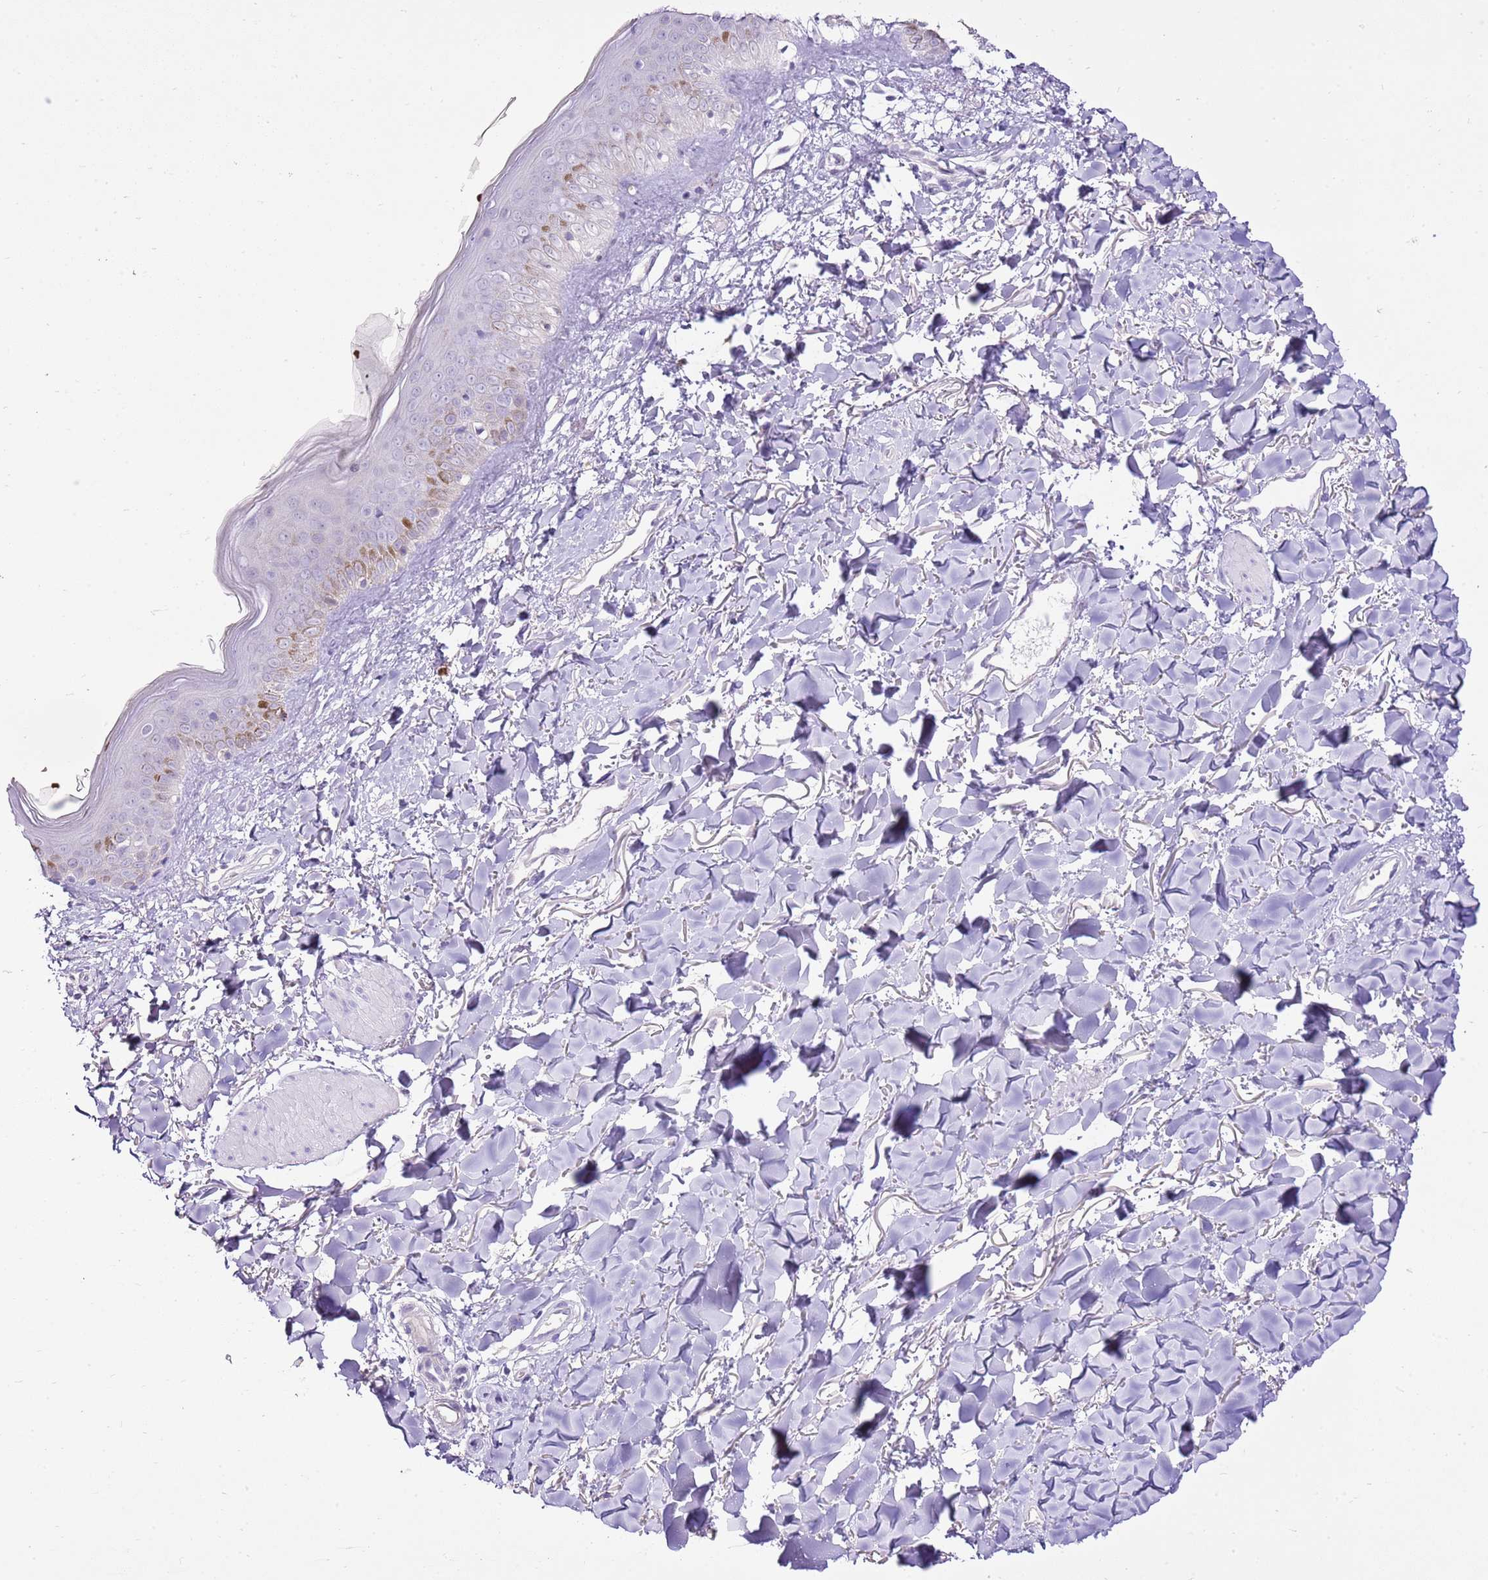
{"staining": {"intensity": "negative", "quantity": "none", "location": "none"}, "tissue": "skin", "cell_type": "Fibroblasts", "image_type": "normal", "snomed": [{"axis": "morphology", "description": "Normal tissue, NOS"}, {"axis": "topography", "description": "Skin"}], "caption": "The micrograph exhibits no significant positivity in fibroblasts of skin. (IHC, brightfield microscopy, high magnification).", "gene": "XPO7", "patient": {"sex": "female", "age": 58}}